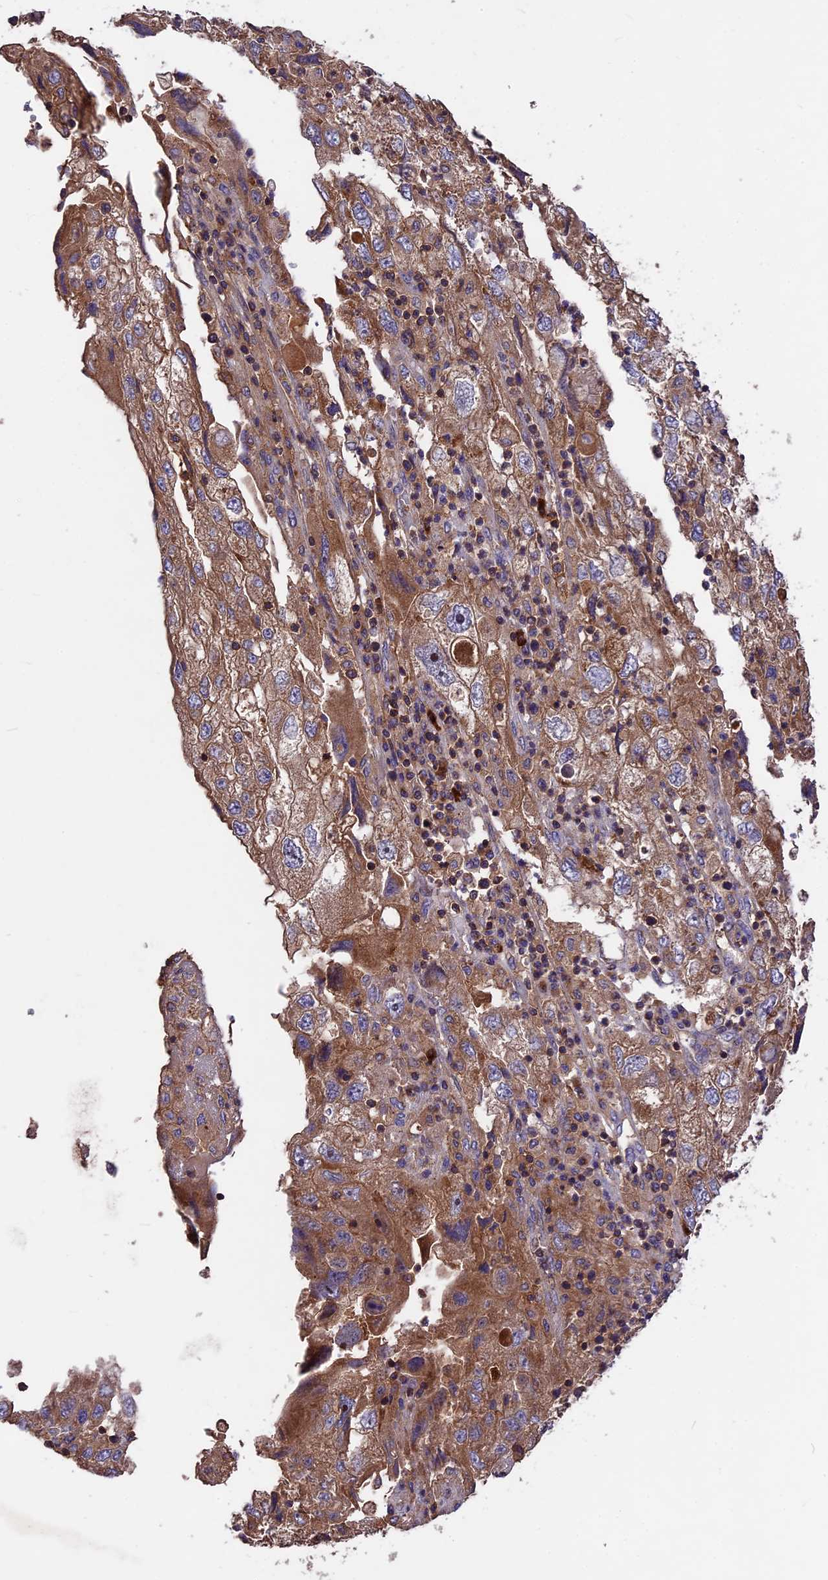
{"staining": {"intensity": "moderate", "quantity": ">75%", "location": "cytoplasmic/membranous"}, "tissue": "endometrial cancer", "cell_type": "Tumor cells", "image_type": "cancer", "snomed": [{"axis": "morphology", "description": "Adenocarcinoma, NOS"}, {"axis": "topography", "description": "Endometrium"}], "caption": "Immunohistochemistry histopathology image of neoplastic tissue: human adenocarcinoma (endometrial) stained using immunohistochemistry (IHC) reveals medium levels of moderate protein expression localized specifically in the cytoplasmic/membranous of tumor cells, appearing as a cytoplasmic/membranous brown color.", "gene": "NUDT8", "patient": {"sex": "female", "age": 49}}